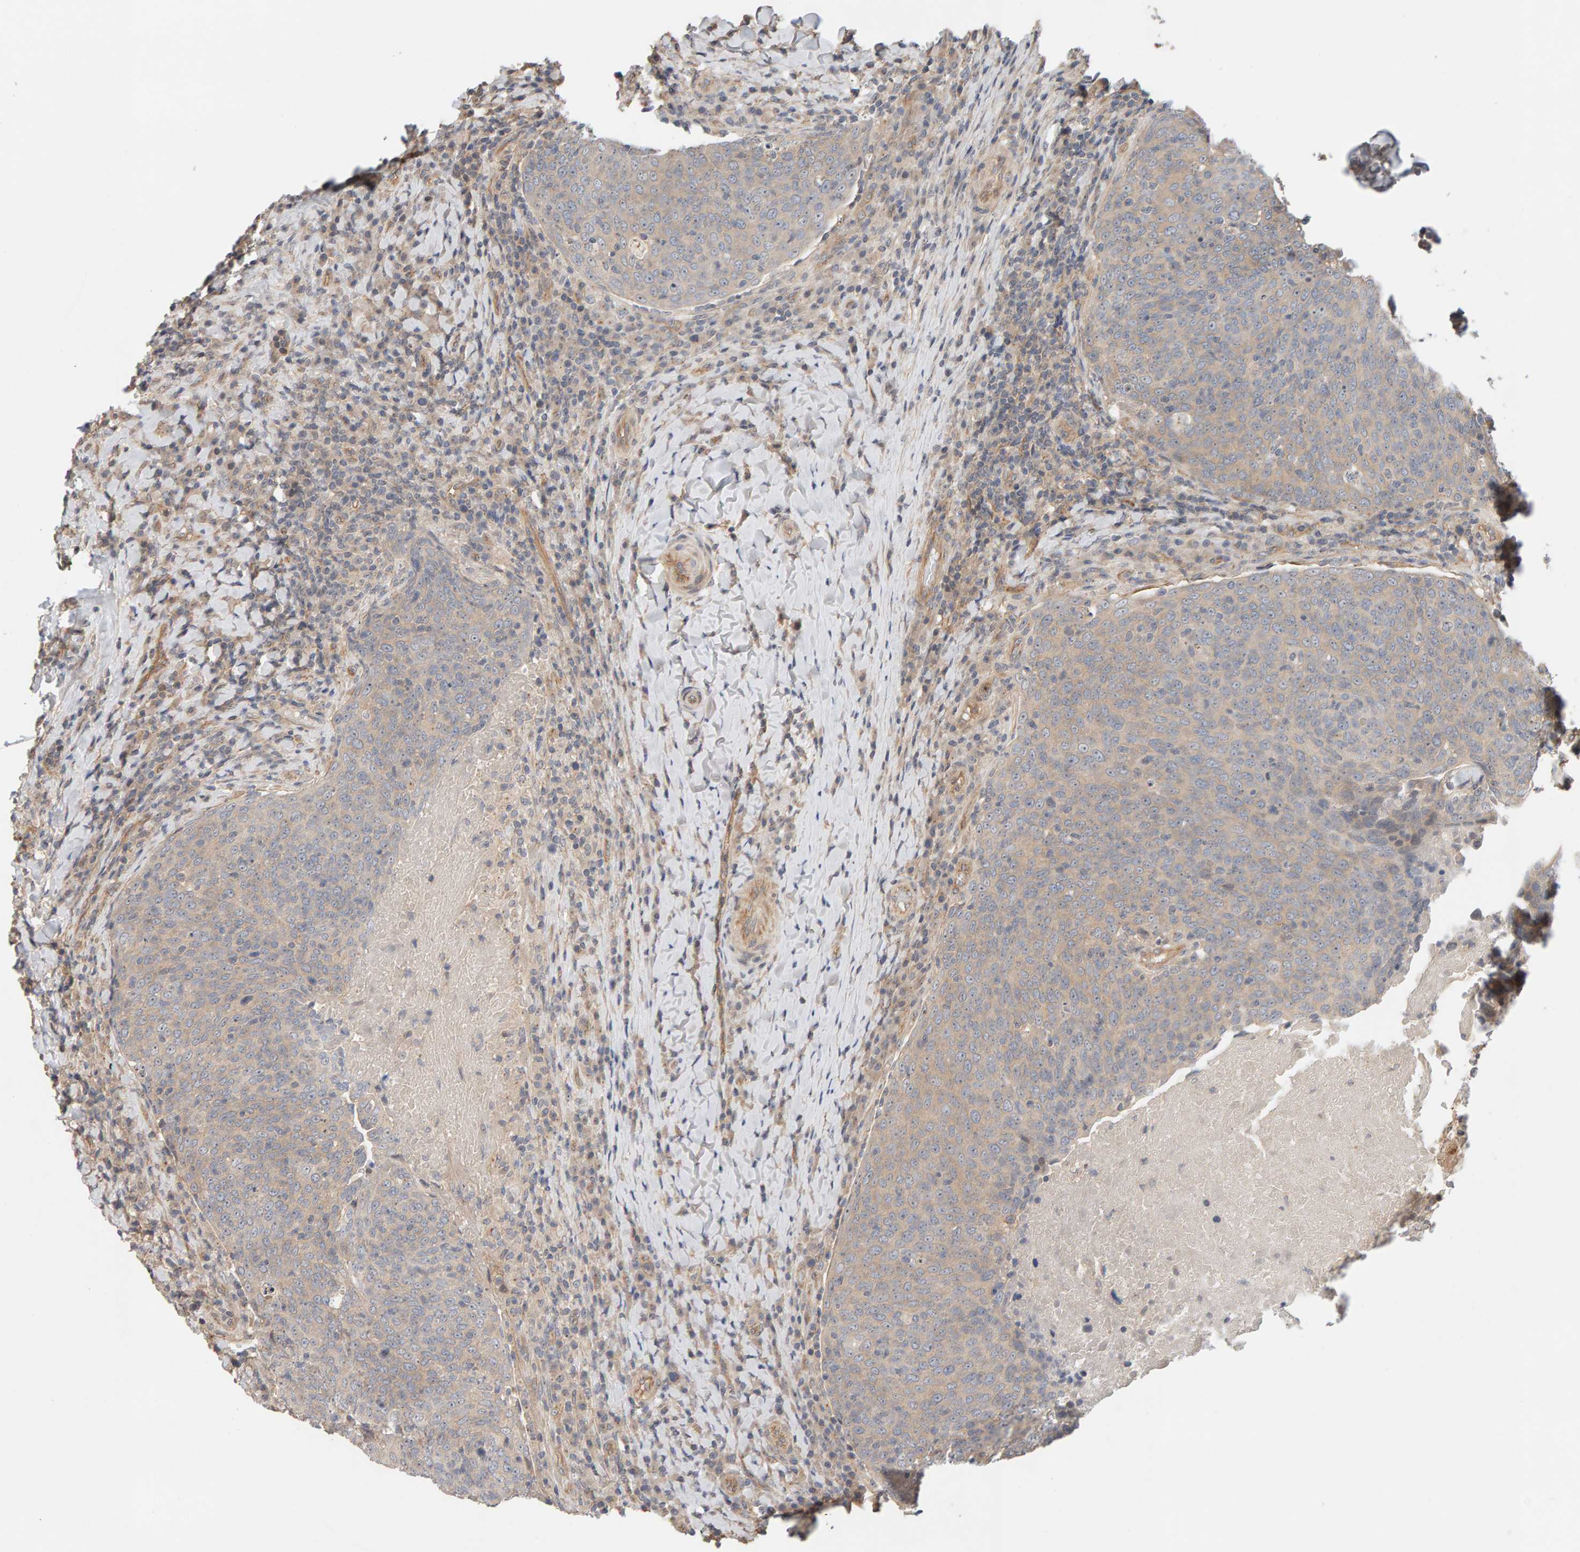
{"staining": {"intensity": "weak", "quantity": ">75%", "location": "cytoplasmic/membranous,nuclear"}, "tissue": "head and neck cancer", "cell_type": "Tumor cells", "image_type": "cancer", "snomed": [{"axis": "morphology", "description": "Squamous cell carcinoma, NOS"}, {"axis": "morphology", "description": "Squamous cell carcinoma, metastatic, NOS"}, {"axis": "topography", "description": "Lymph node"}, {"axis": "topography", "description": "Head-Neck"}], "caption": "Head and neck cancer (squamous cell carcinoma) stained with a protein marker reveals weak staining in tumor cells.", "gene": "PPP1R16A", "patient": {"sex": "male", "age": 62}}